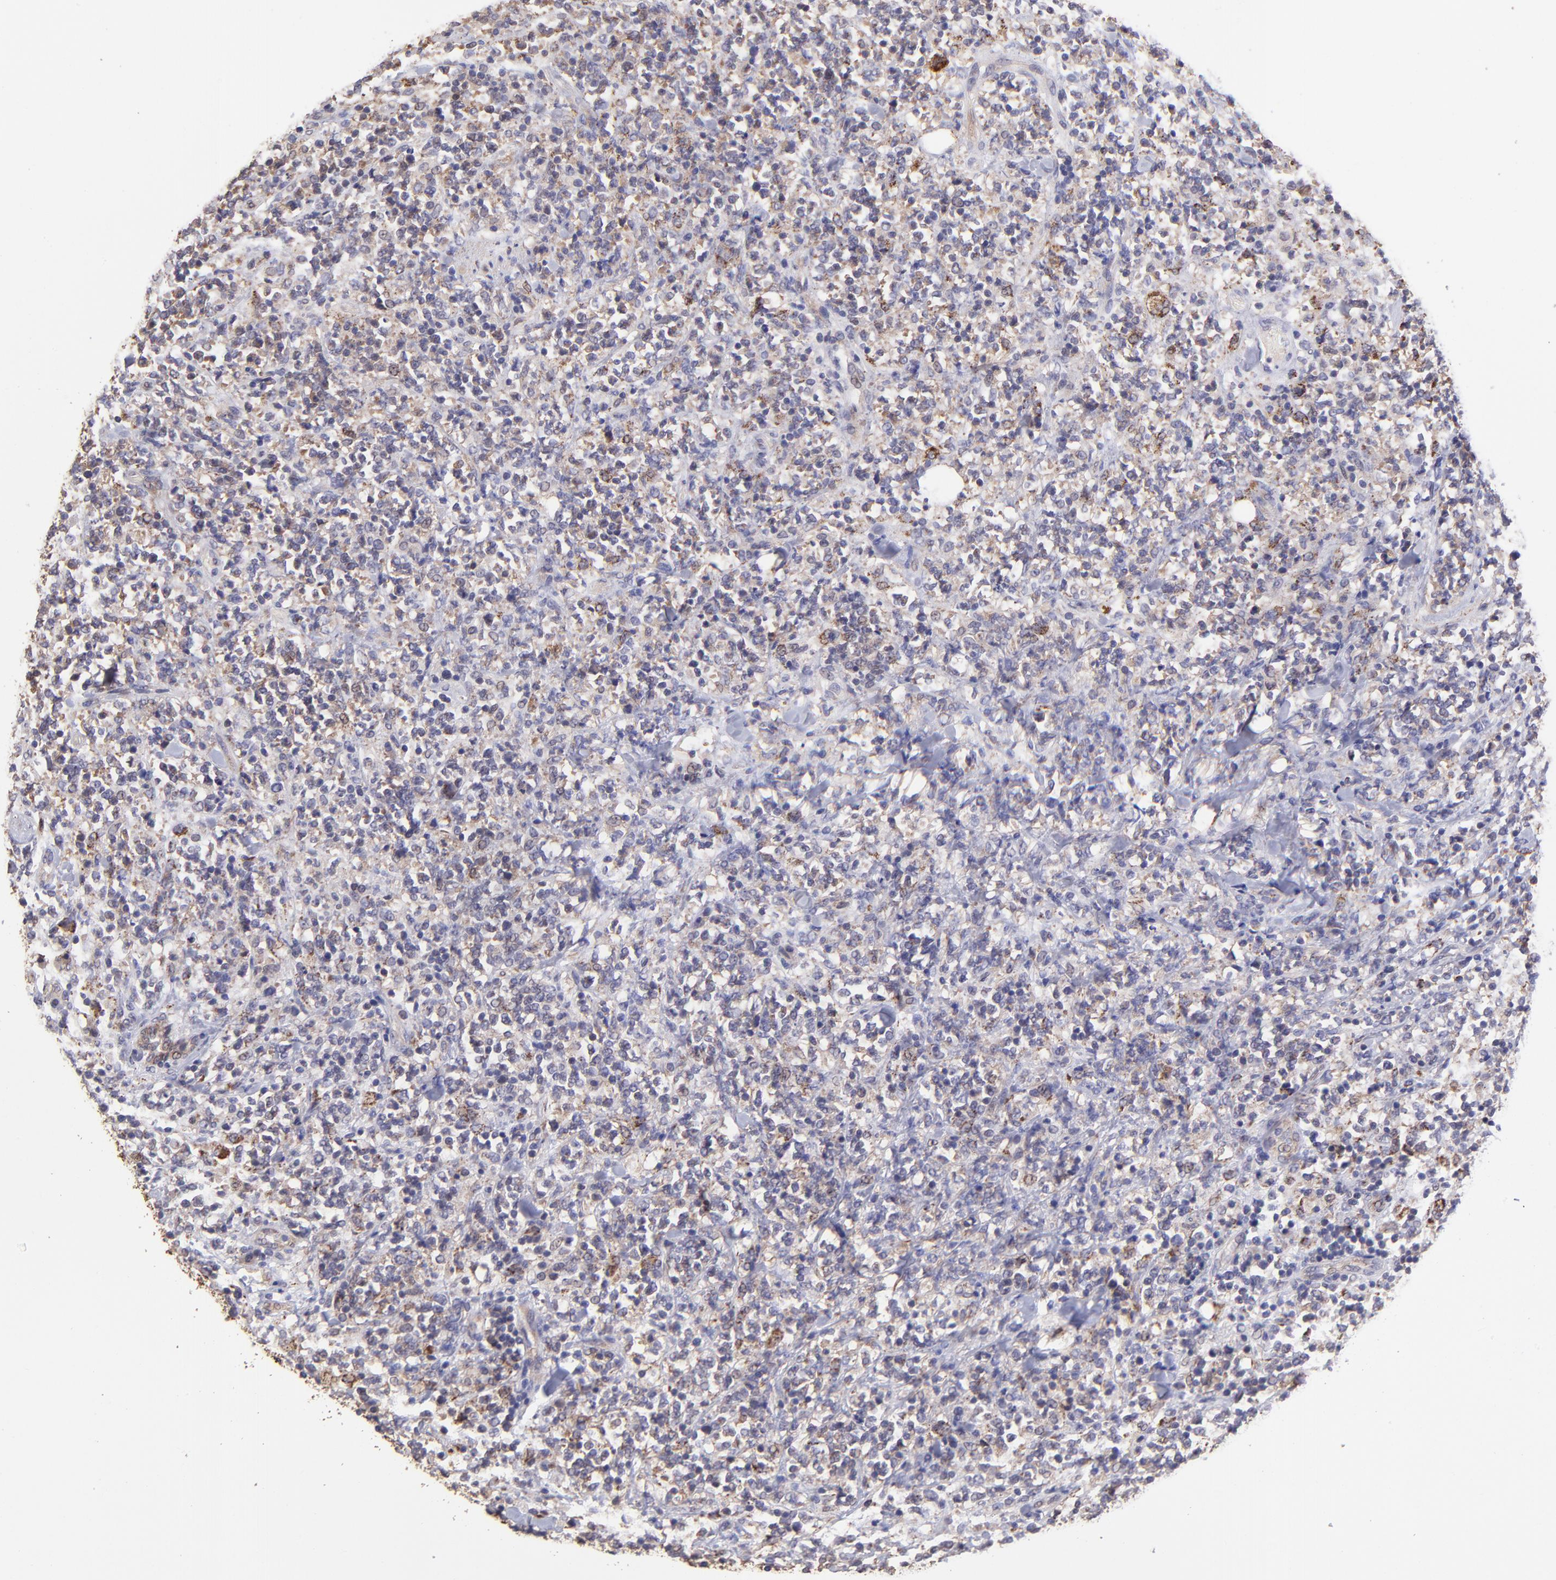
{"staining": {"intensity": "weak", "quantity": "25%-75%", "location": "cytoplasmic/membranous"}, "tissue": "lymphoma", "cell_type": "Tumor cells", "image_type": "cancer", "snomed": [{"axis": "morphology", "description": "Malignant lymphoma, non-Hodgkin's type, High grade"}, {"axis": "topography", "description": "Soft tissue"}], "caption": "High-grade malignant lymphoma, non-Hodgkin's type stained with immunohistochemistry (IHC) displays weak cytoplasmic/membranous staining in approximately 25%-75% of tumor cells.", "gene": "NSF", "patient": {"sex": "male", "age": 18}}